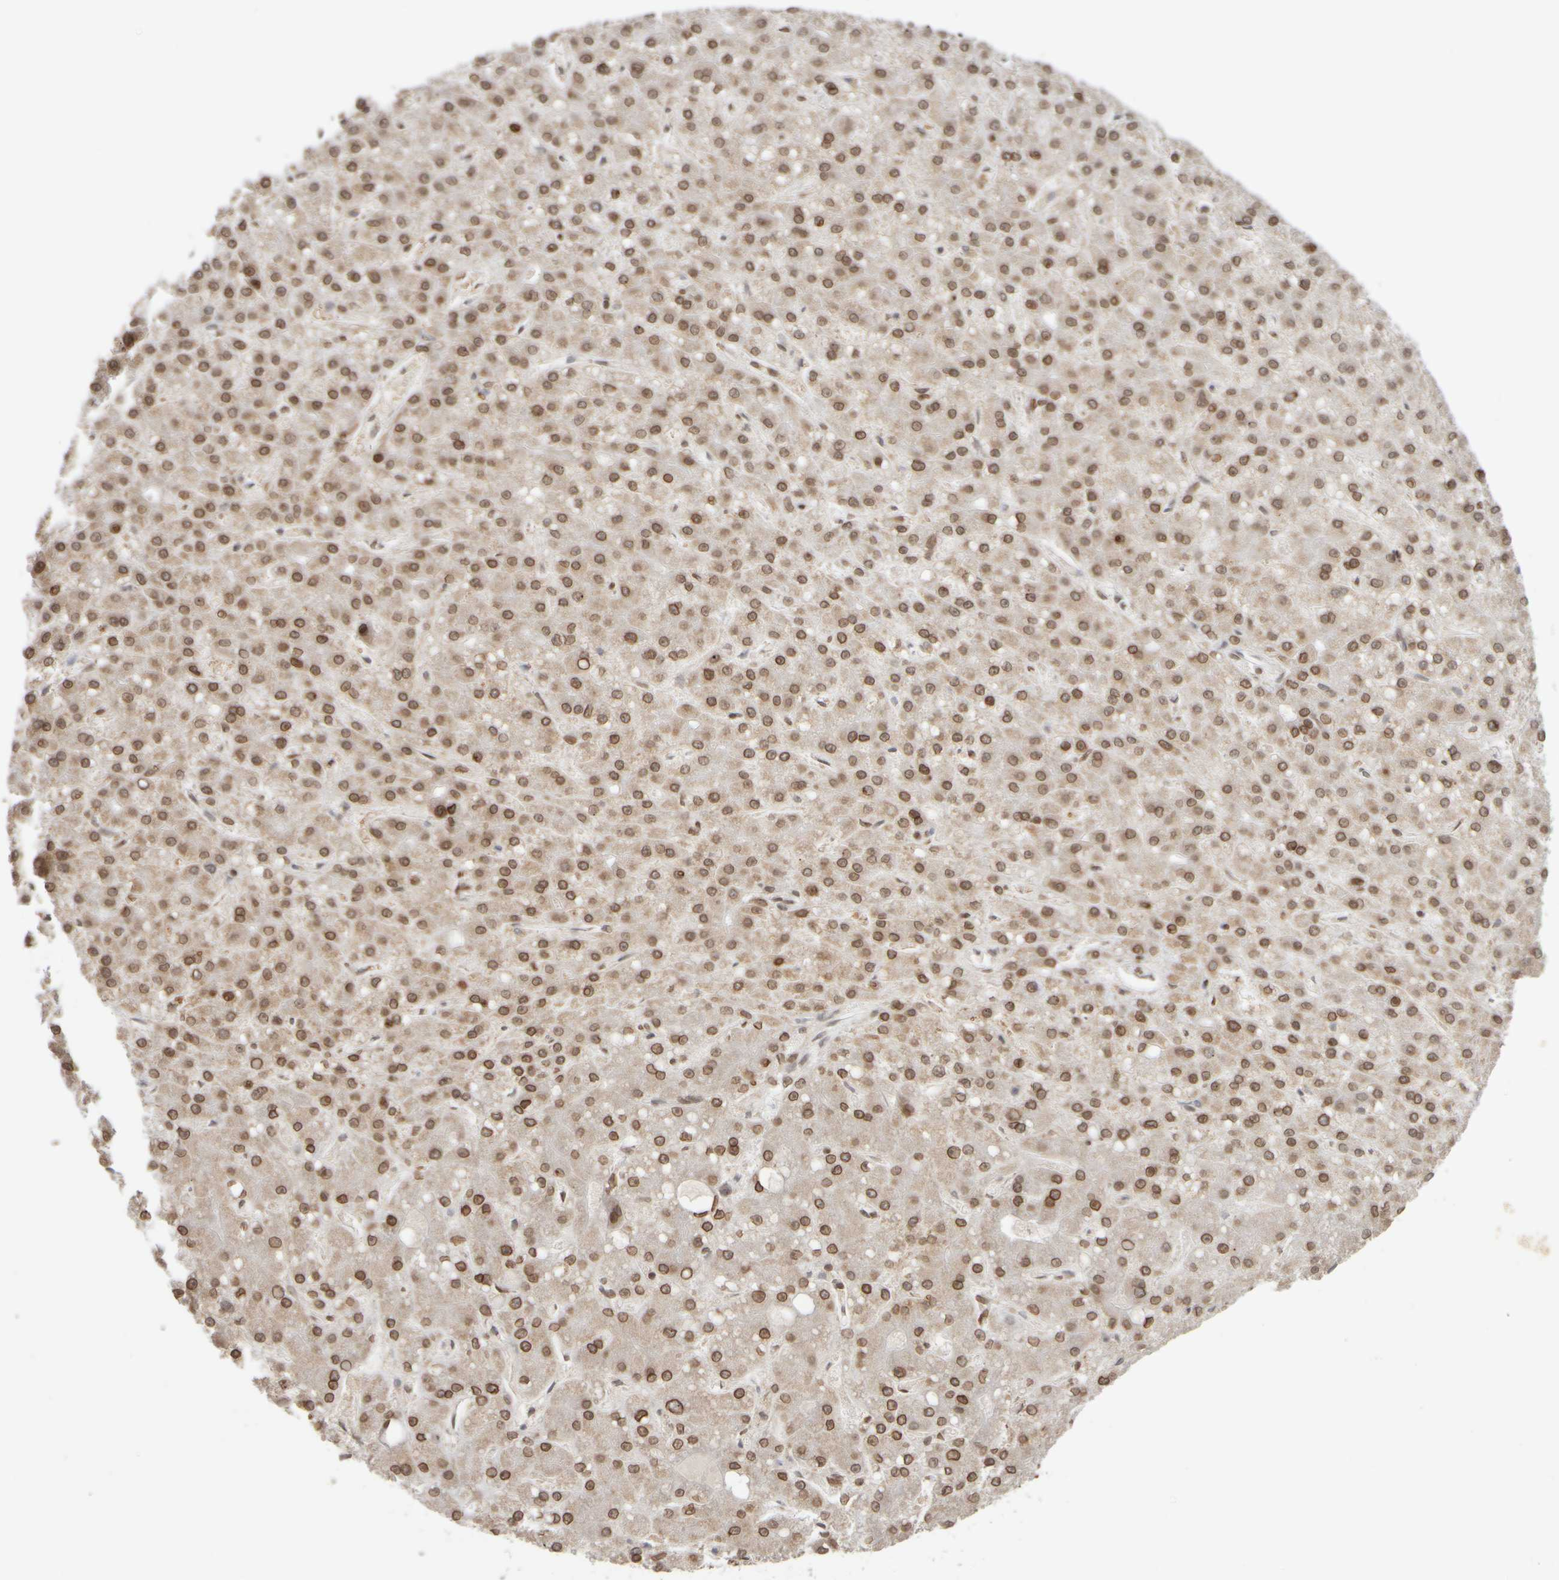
{"staining": {"intensity": "moderate", "quantity": ">75%", "location": "cytoplasmic/membranous,nuclear"}, "tissue": "liver cancer", "cell_type": "Tumor cells", "image_type": "cancer", "snomed": [{"axis": "morphology", "description": "Carcinoma, Hepatocellular, NOS"}, {"axis": "topography", "description": "Liver"}], "caption": "A photomicrograph of human liver cancer (hepatocellular carcinoma) stained for a protein demonstrates moderate cytoplasmic/membranous and nuclear brown staining in tumor cells.", "gene": "ZC3HC1", "patient": {"sex": "male", "age": 67}}